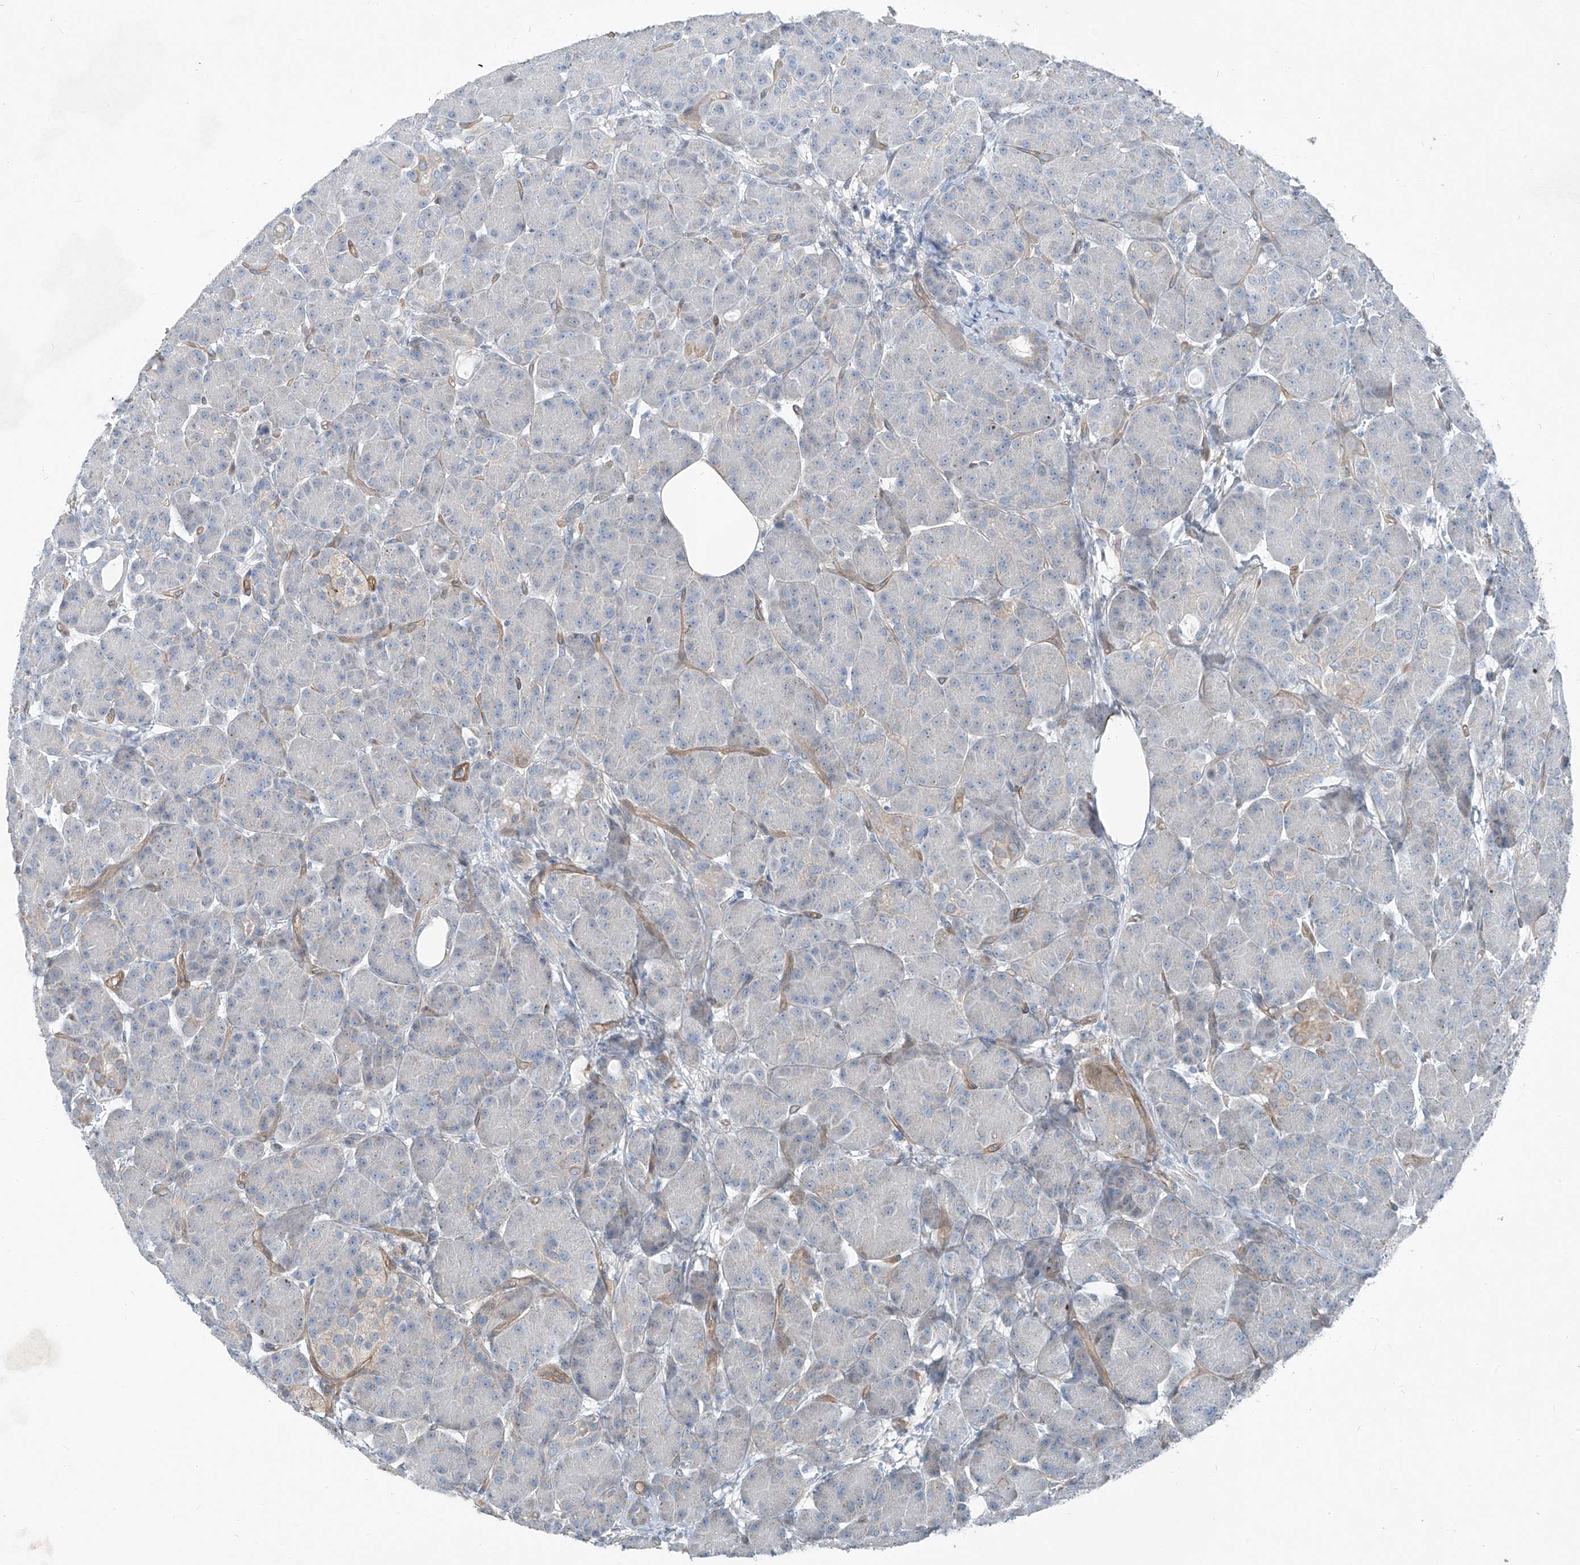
{"staining": {"intensity": "negative", "quantity": "none", "location": "none"}, "tissue": "pancreas", "cell_type": "Exocrine glandular cells", "image_type": "normal", "snomed": [{"axis": "morphology", "description": "Normal tissue, NOS"}, {"axis": "topography", "description": "Pancreas"}], "caption": "Micrograph shows no protein expression in exocrine glandular cells of unremarkable pancreas. (DAB (3,3'-diaminobenzidine) immunohistochemistry (IHC) visualized using brightfield microscopy, high magnification).", "gene": "TNS2", "patient": {"sex": "male", "age": 63}}